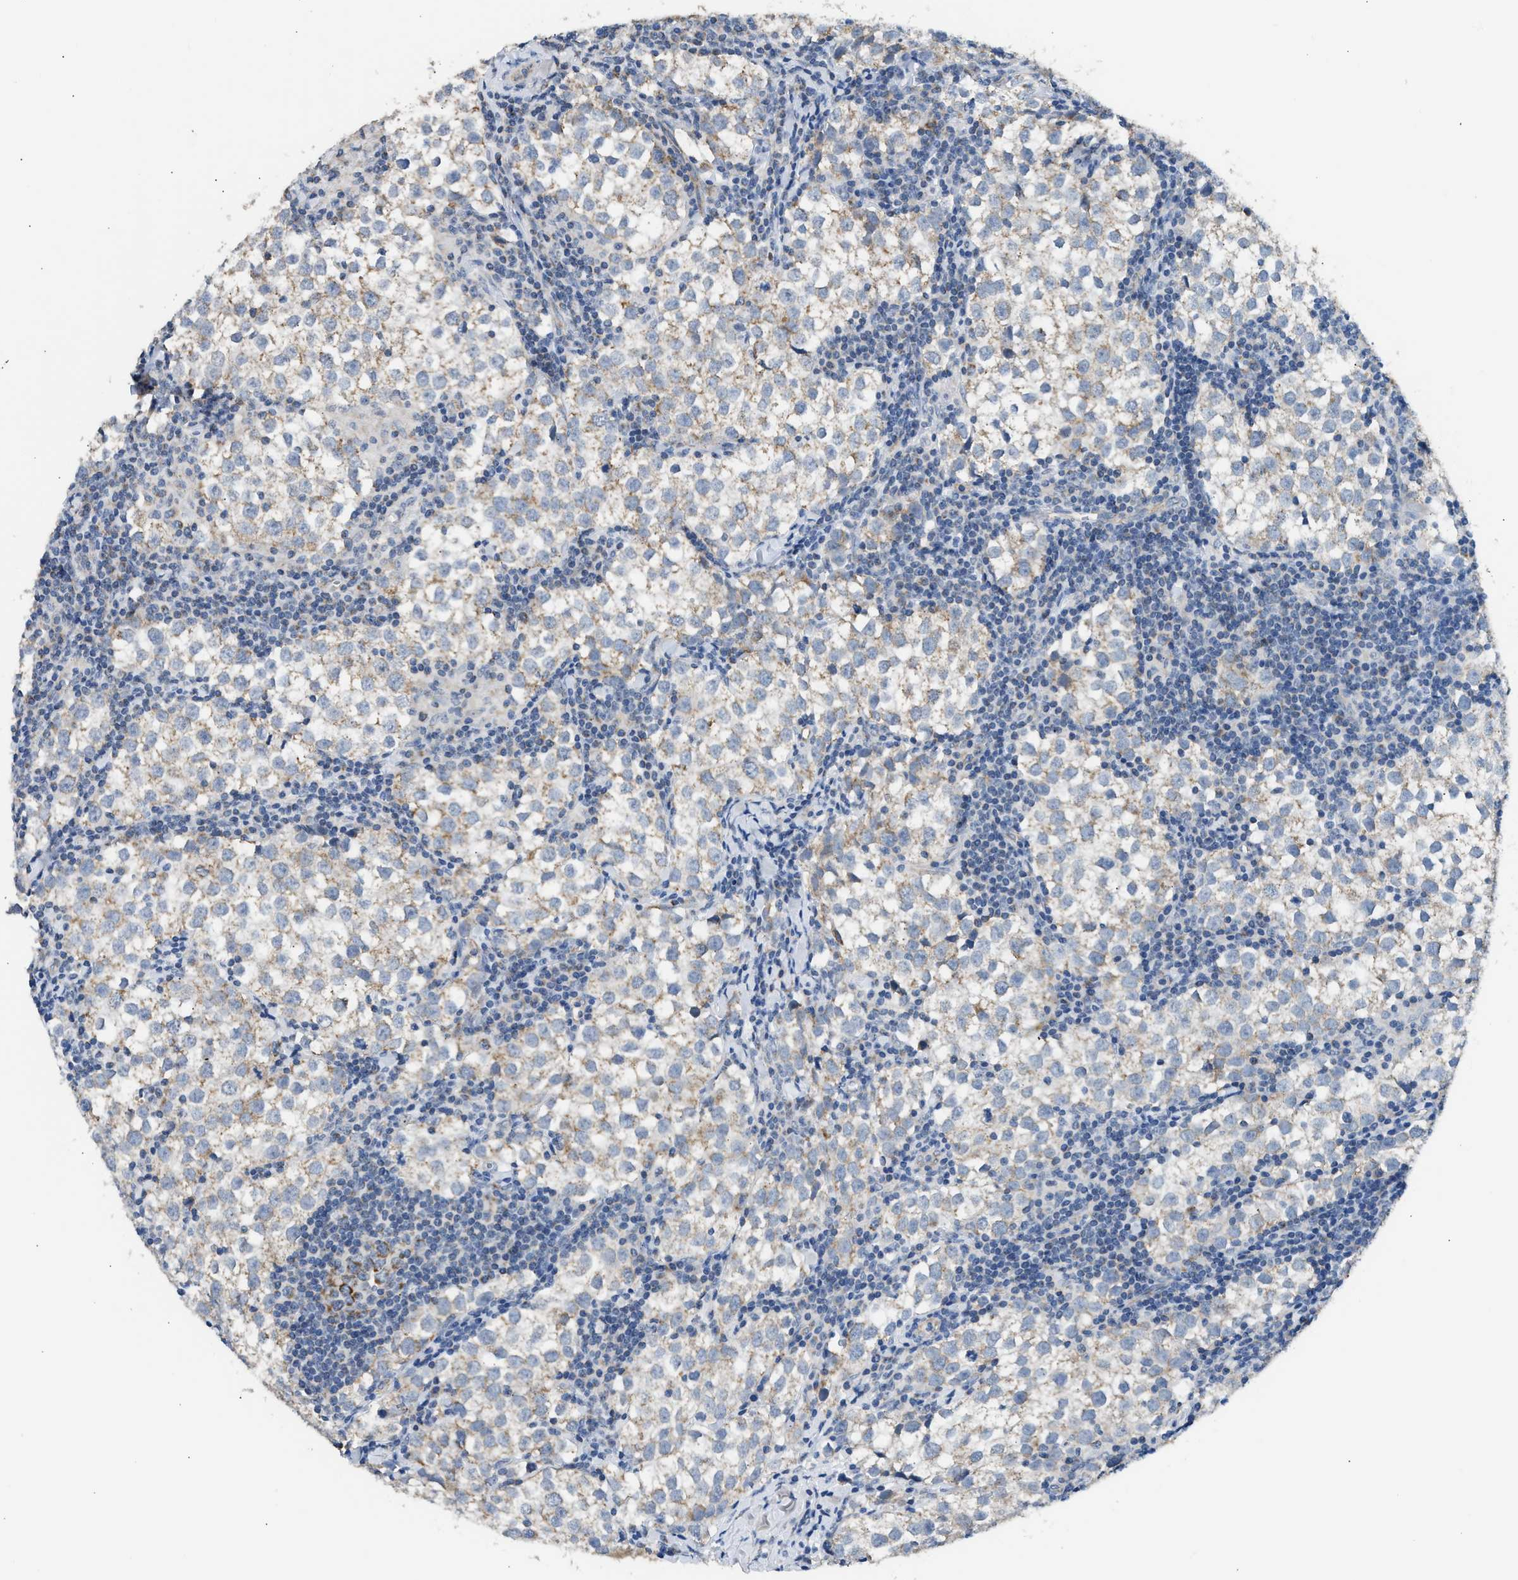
{"staining": {"intensity": "weak", "quantity": ">75%", "location": "cytoplasmic/membranous"}, "tissue": "testis cancer", "cell_type": "Tumor cells", "image_type": "cancer", "snomed": [{"axis": "morphology", "description": "Seminoma, NOS"}, {"axis": "morphology", "description": "Carcinoma, Embryonal, NOS"}, {"axis": "topography", "description": "Testis"}], "caption": "An immunohistochemistry (IHC) image of tumor tissue is shown. Protein staining in brown shows weak cytoplasmic/membranous positivity in testis cancer (embryonal carcinoma) within tumor cells. (Stains: DAB in brown, nuclei in blue, Microscopy: brightfield microscopy at high magnification).", "gene": "GOT2", "patient": {"sex": "male", "age": 36}}